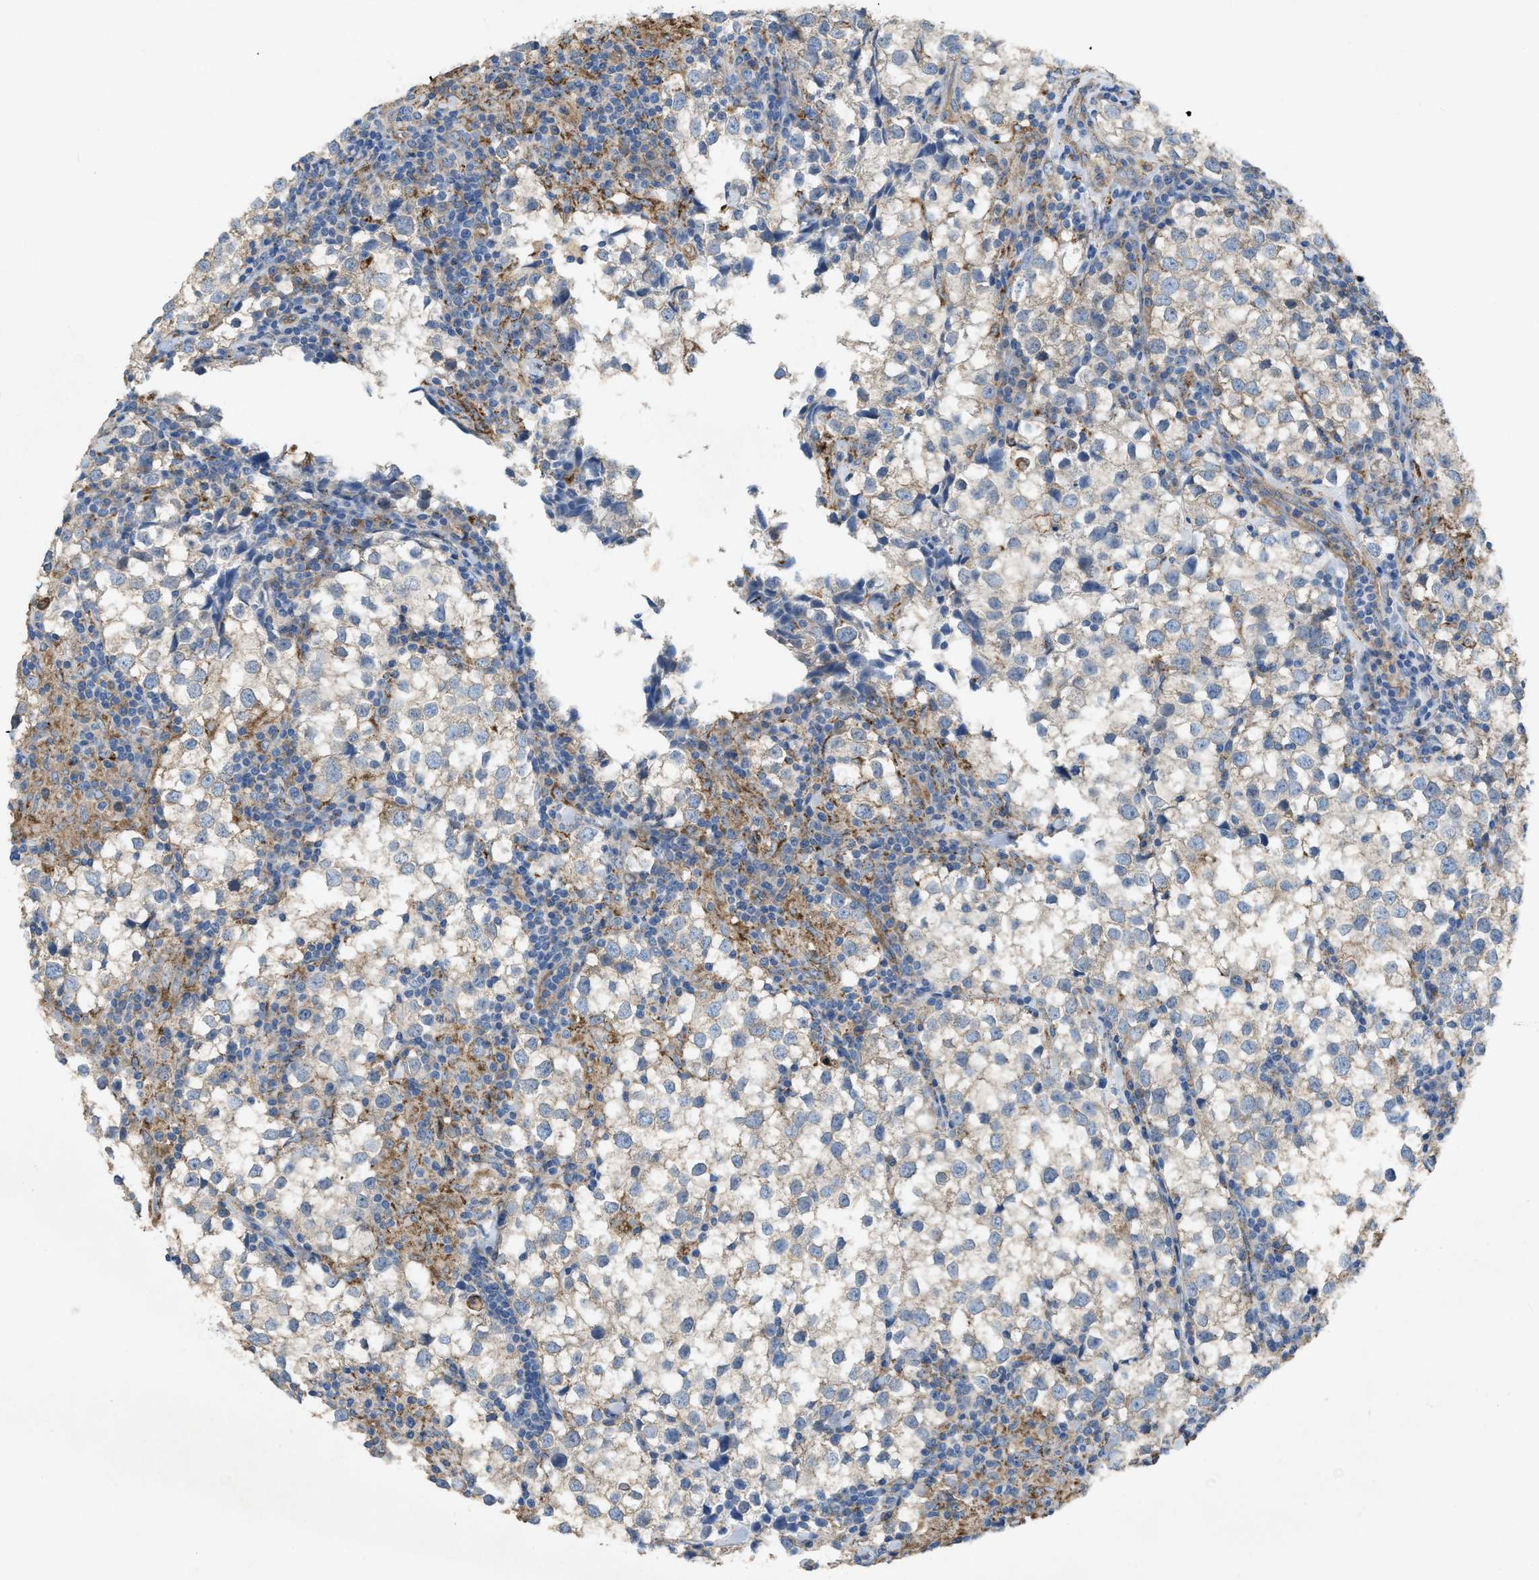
{"staining": {"intensity": "weak", "quantity": "25%-75%", "location": "cytoplasmic/membranous"}, "tissue": "testis cancer", "cell_type": "Tumor cells", "image_type": "cancer", "snomed": [{"axis": "morphology", "description": "Seminoma, NOS"}, {"axis": "morphology", "description": "Carcinoma, Embryonal, NOS"}, {"axis": "topography", "description": "Testis"}], "caption": "Testis cancer stained for a protein demonstrates weak cytoplasmic/membranous positivity in tumor cells. (DAB = brown stain, brightfield microscopy at high magnification).", "gene": "DOLPP1", "patient": {"sex": "male", "age": 36}}